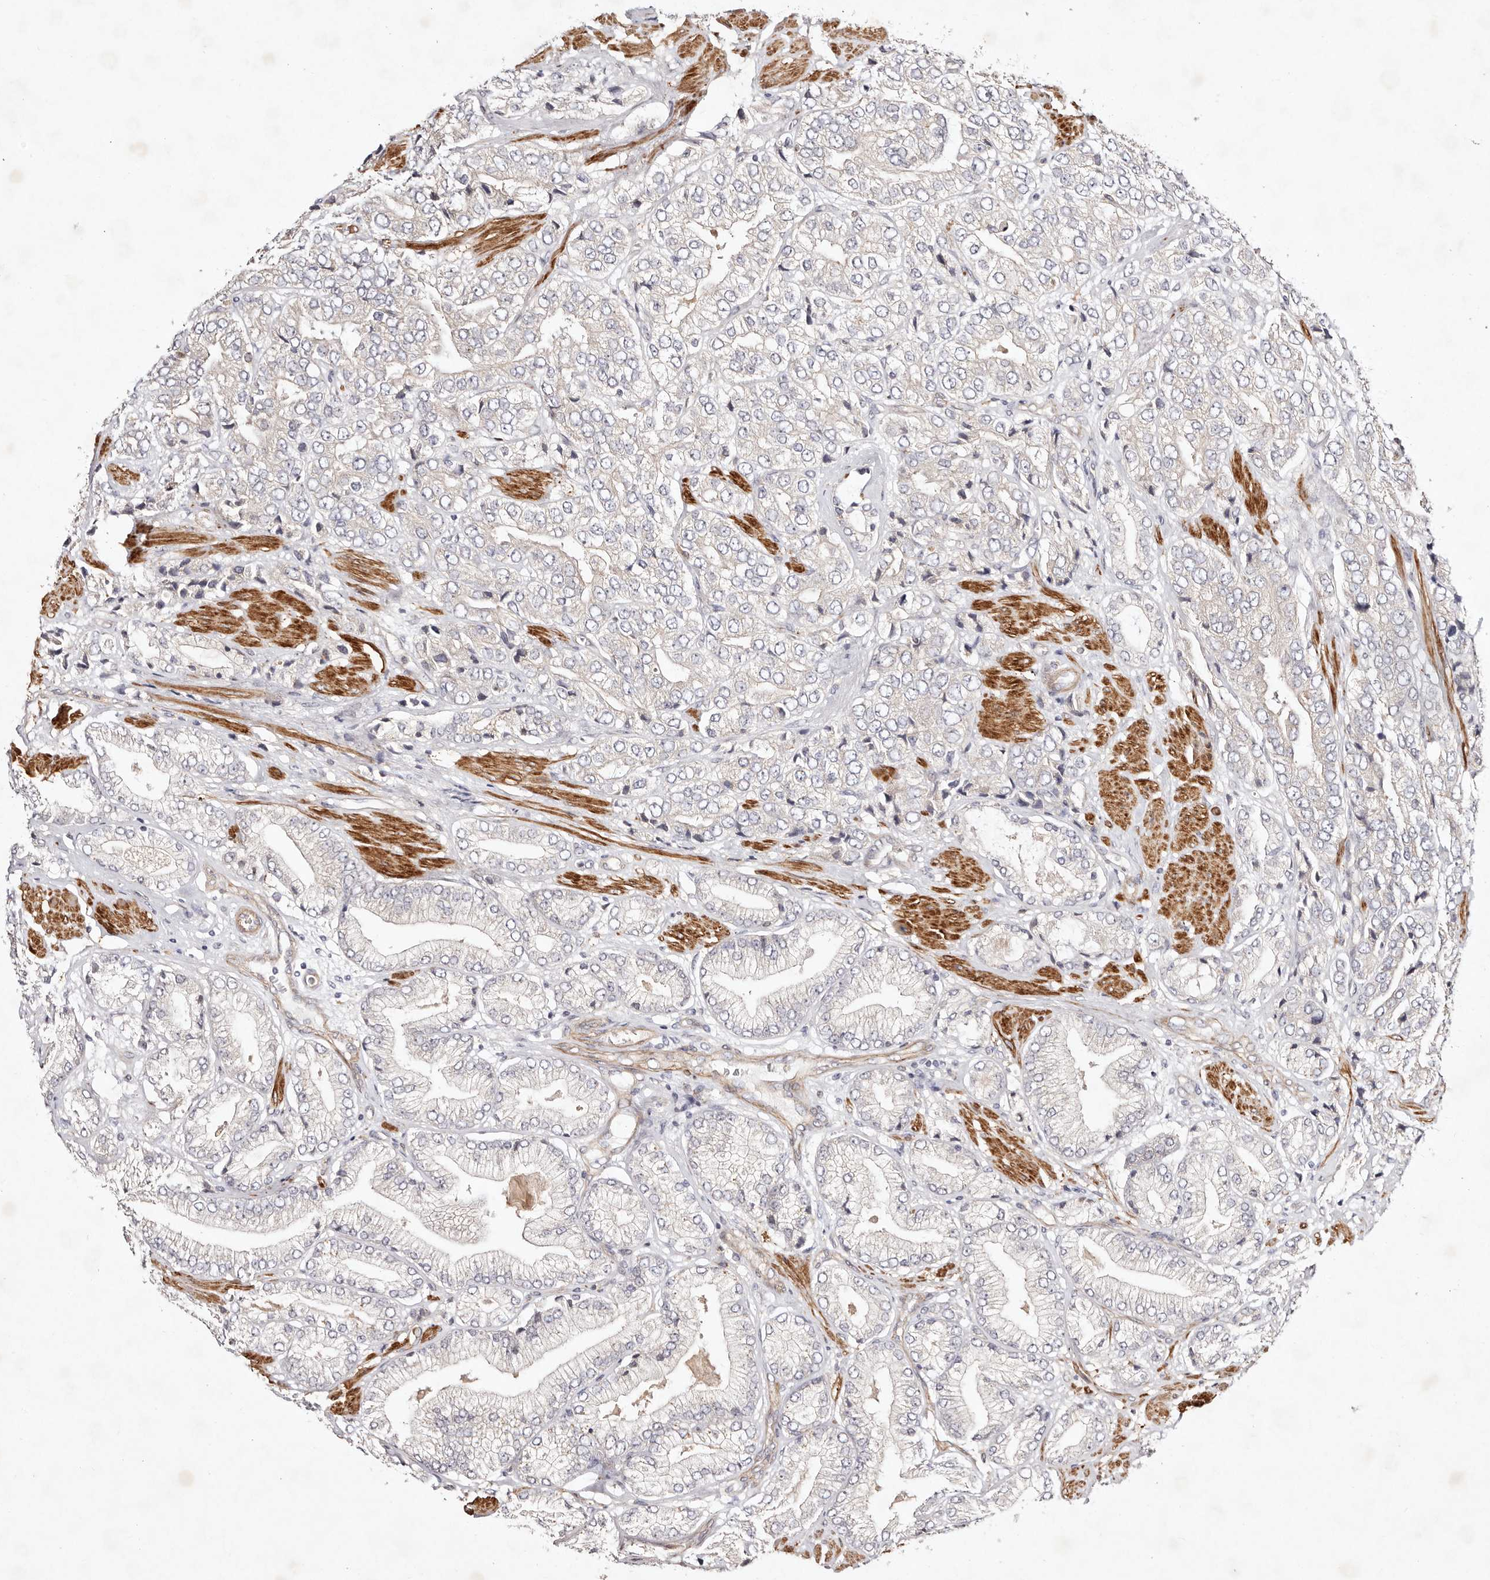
{"staining": {"intensity": "negative", "quantity": "none", "location": "none"}, "tissue": "prostate cancer", "cell_type": "Tumor cells", "image_type": "cancer", "snomed": [{"axis": "morphology", "description": "Adenocarcinoma, High grade"}, {"axis": "topography", "description": "Prostate"}], "caption": "Micrograph shows no protein positivity in tumor cells of high-grade adenocarcinoma (prostate) tissue. (Stains: DAB immunohistochemistry (IHC) with hematoxylin counter stain, Microscopy: brightfield microscopy at high magnification).", "gene": "MTMR11", "patient": {"sex": "male", "age": 50}}